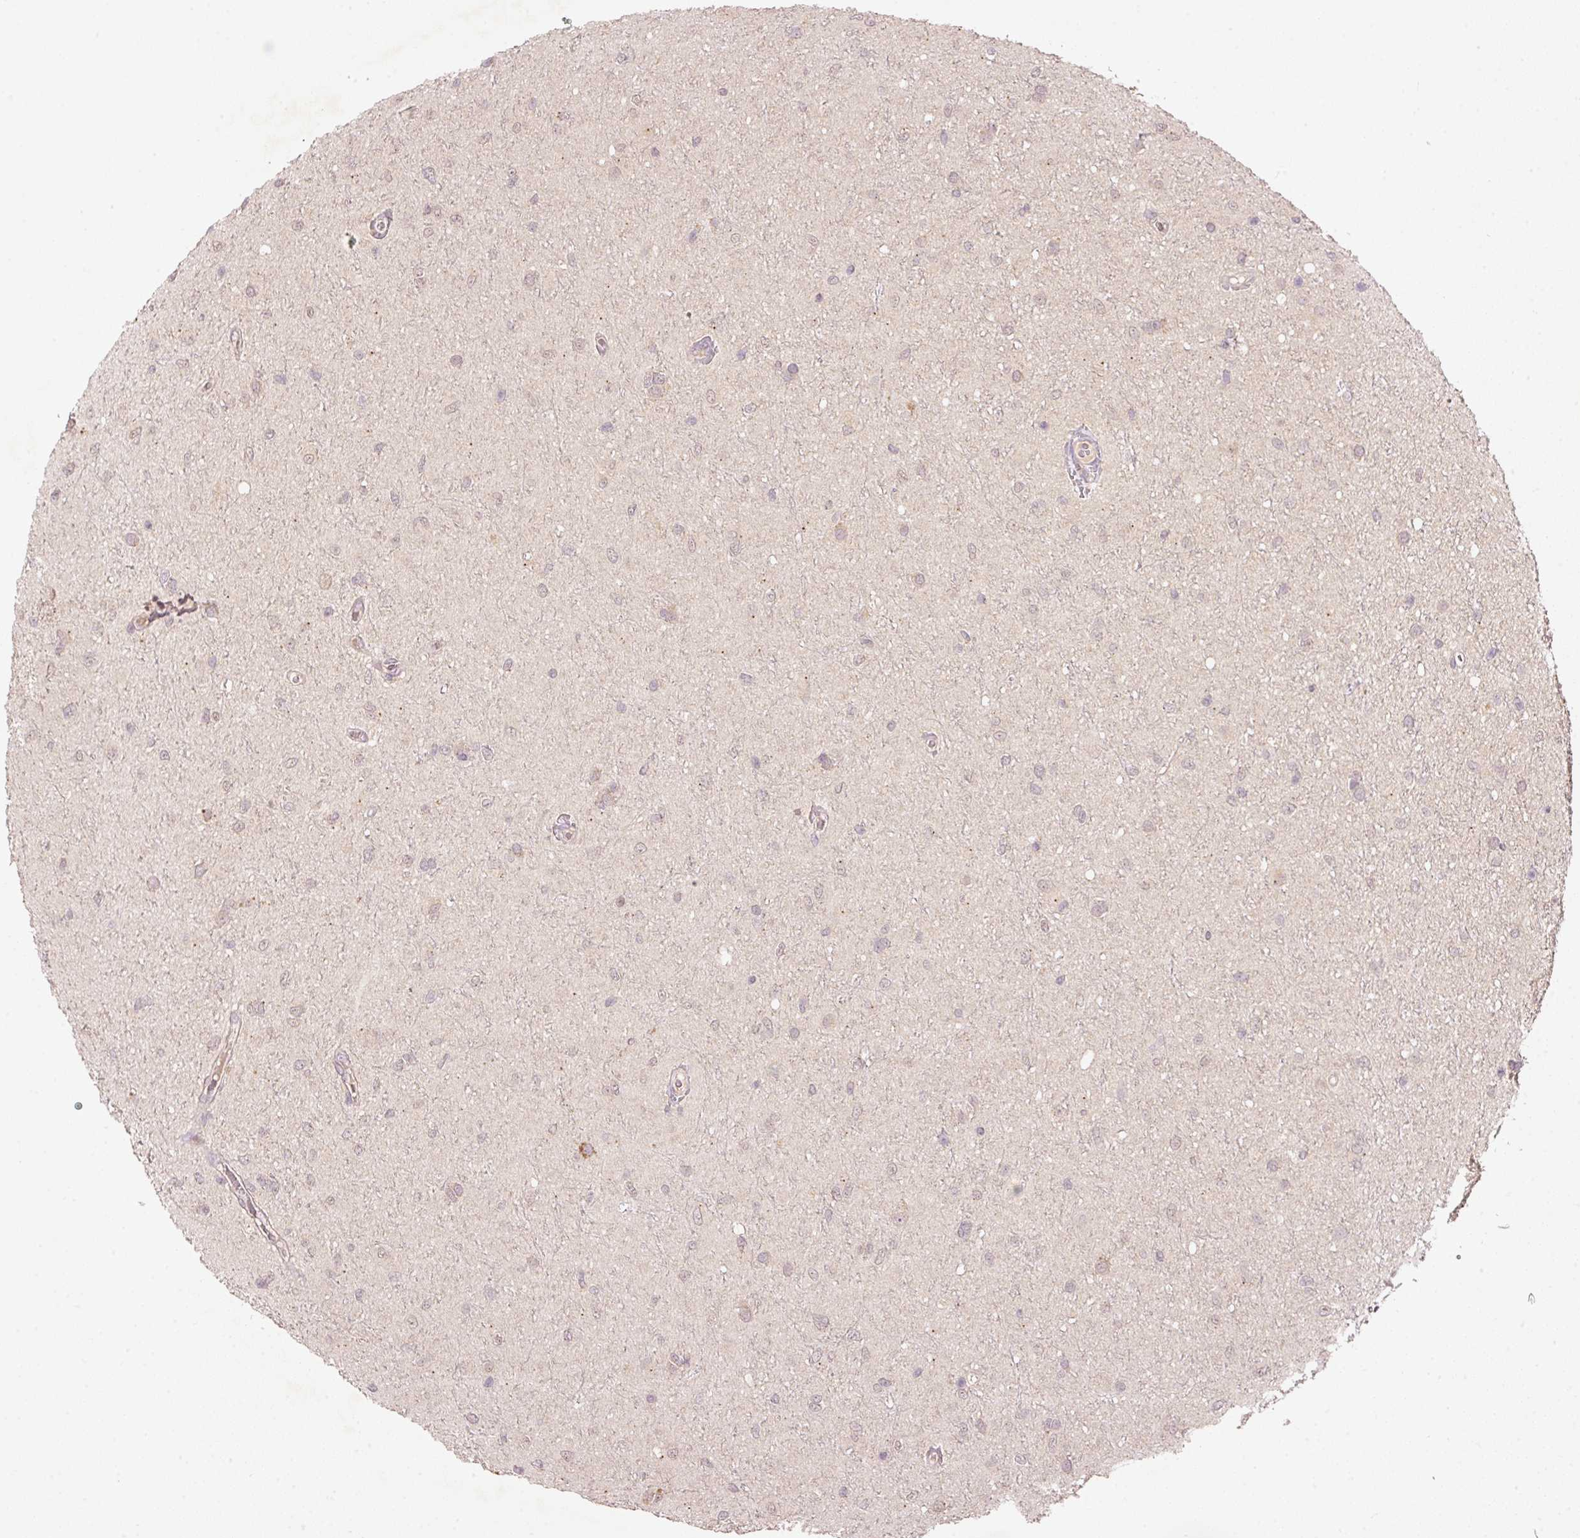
{"staining": {"intensity": "negative", "quantity": "none", "location": "none"}, "tissue": "glioma", "cell_type": "Tumor cells", "image_type": "cancer", "snomed": [{"axis": "morphology", "description": "Glioma, malignant, Low grade"}, {"axis": "topography", "description": "Cerebellum"}], "caption": "This is a photomicrograph of immunohistochemistry staining of glioma, which shows no staining in tumor cells.", "gene": "PCDHB1", "patient": {"sex": "female", "age": 5}}